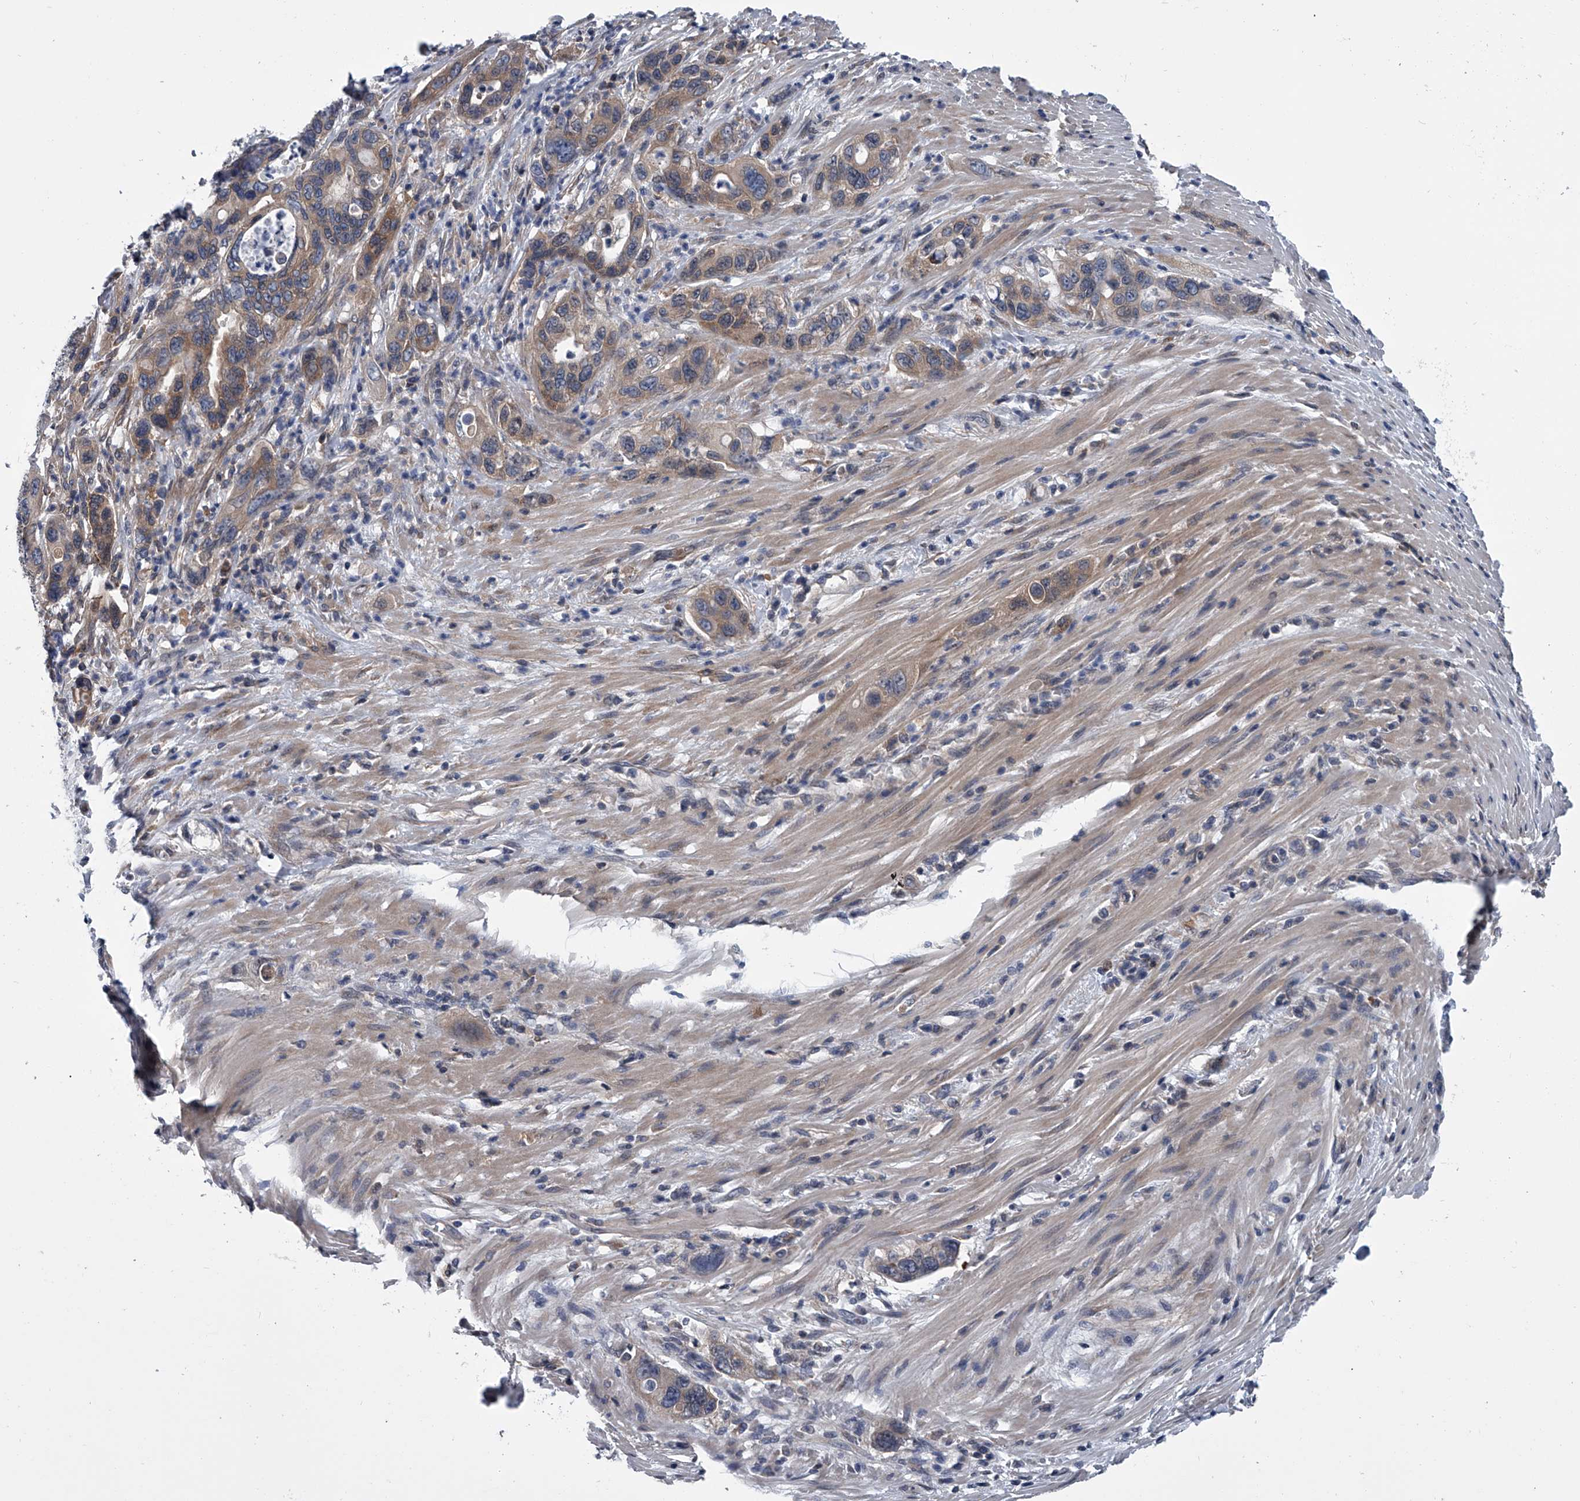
{"staining": {"intensity": "moderate", "quantity": ">75%", "location": "cytoplasmic/membranous"}, "tissue": "pancreatic cancer", "cell_type": "Tumor cells", "image_type": "cancer", "snomed": [{"axis": "morphology", "description": "Adenocarcinoma, NOS"}, {"axis": "topography", "description": "Pancreas"}], "caption": "There is medium levels of moderate cytoplasmic/membranous staining in tumor cells of adenocarcinoma (pancreatic), as demonstrated by immunohistochemical staining (brown color).", "gene": "PPP2R5D", "patient": {"sex": "female", "age": 71}}